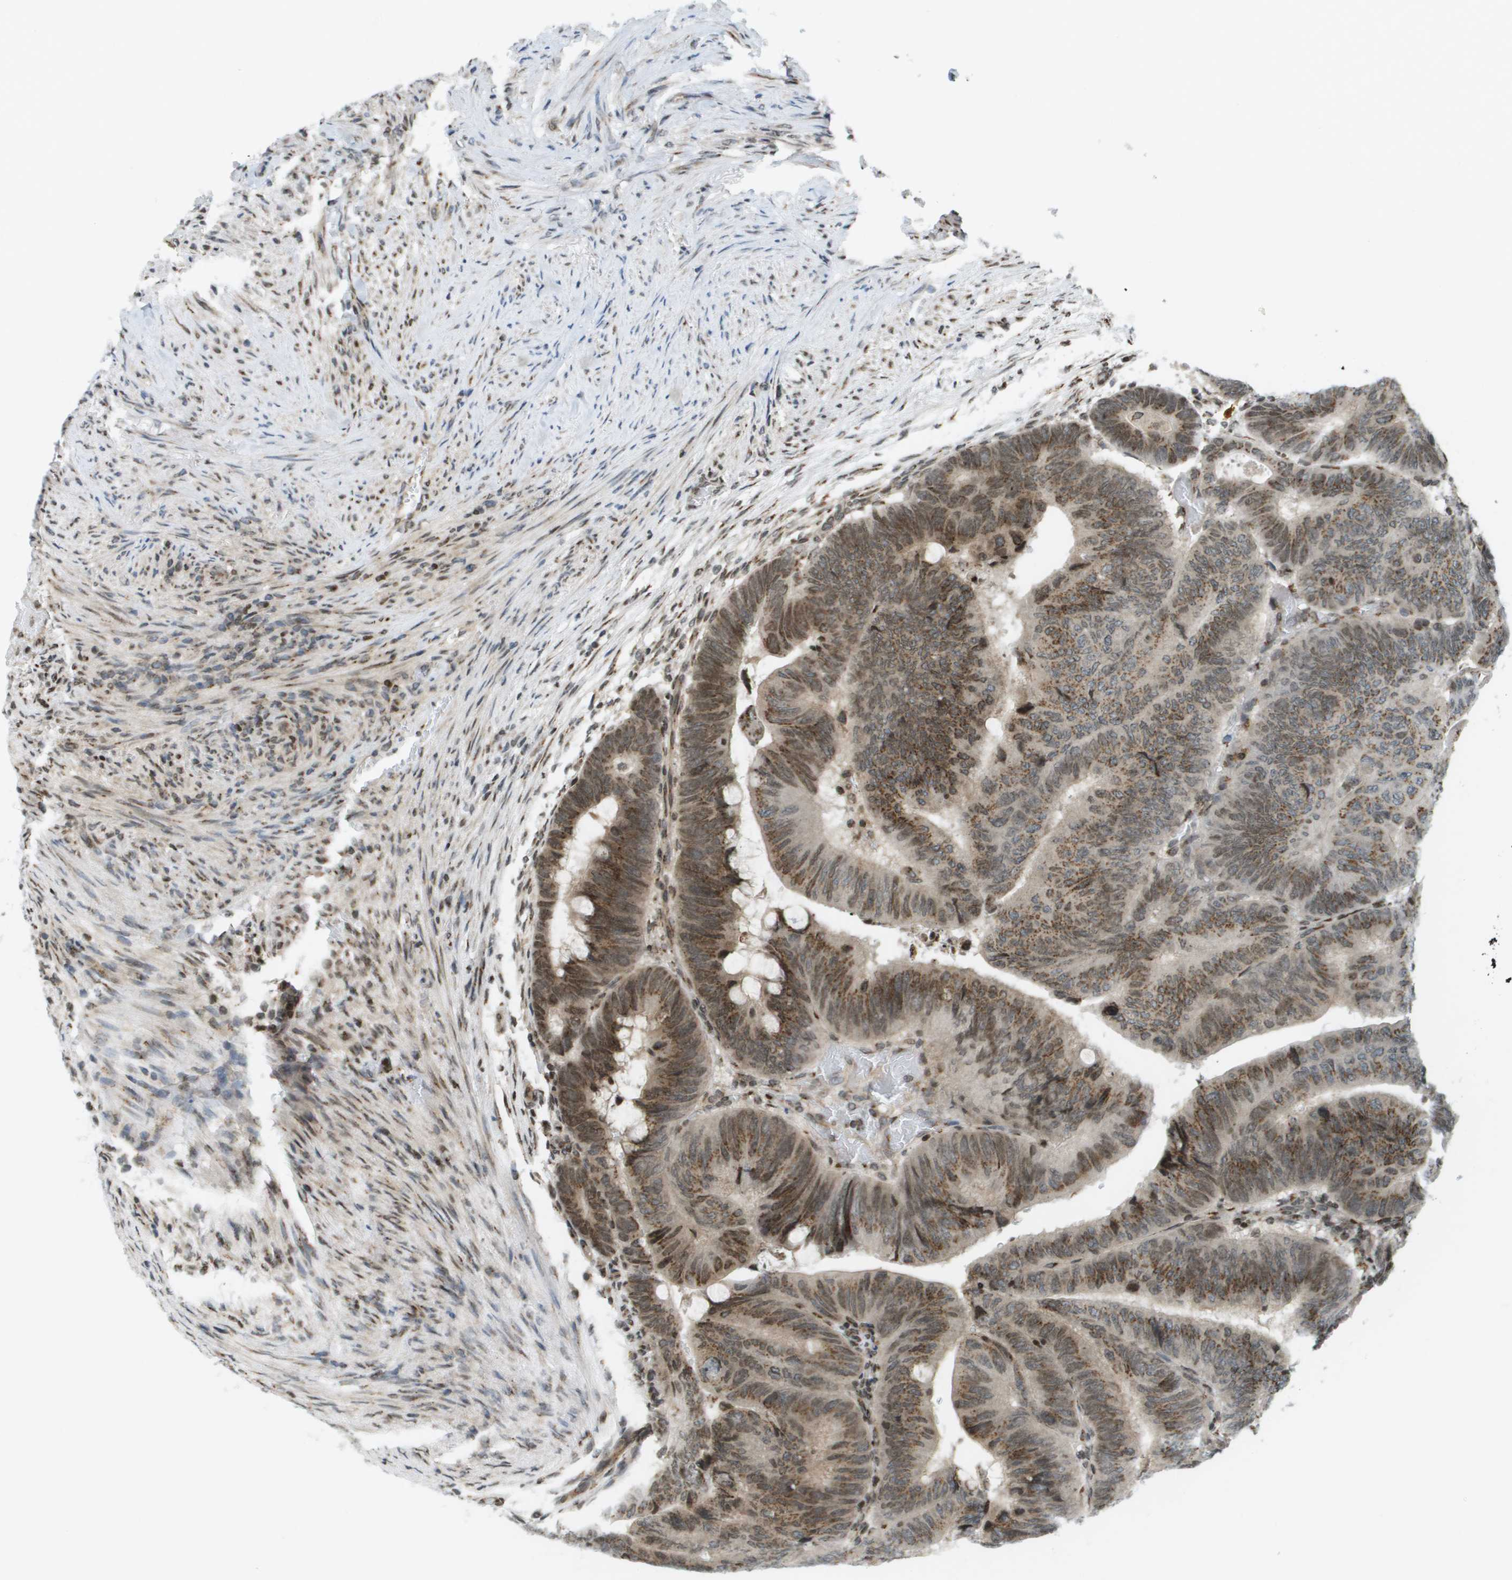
{"staining": {"intensity": "moderate", "quantity": ">75%", "location": "cytoplasmic/membranous,nuclear"}, "tissue": "colorectal cancer", "cell_type": "Tumor cells", "image_type": "cancer", "snomed": [{"axis": "morphology", "description": "Normal tissue, NOS"}, {"axis": "morphology", "description": "Adenocarcinoma, NOS"}, {"axis": "topography", "description": "Rectum"}, {"axis": "topography", "description": "Peripheral nerve tissue"}], "caption": "Colorectal cancer stained with a protein marker shows moderate staining in tumor cells.", "gene": "EVC", "patient": {"sex": "male", "age": 92}}